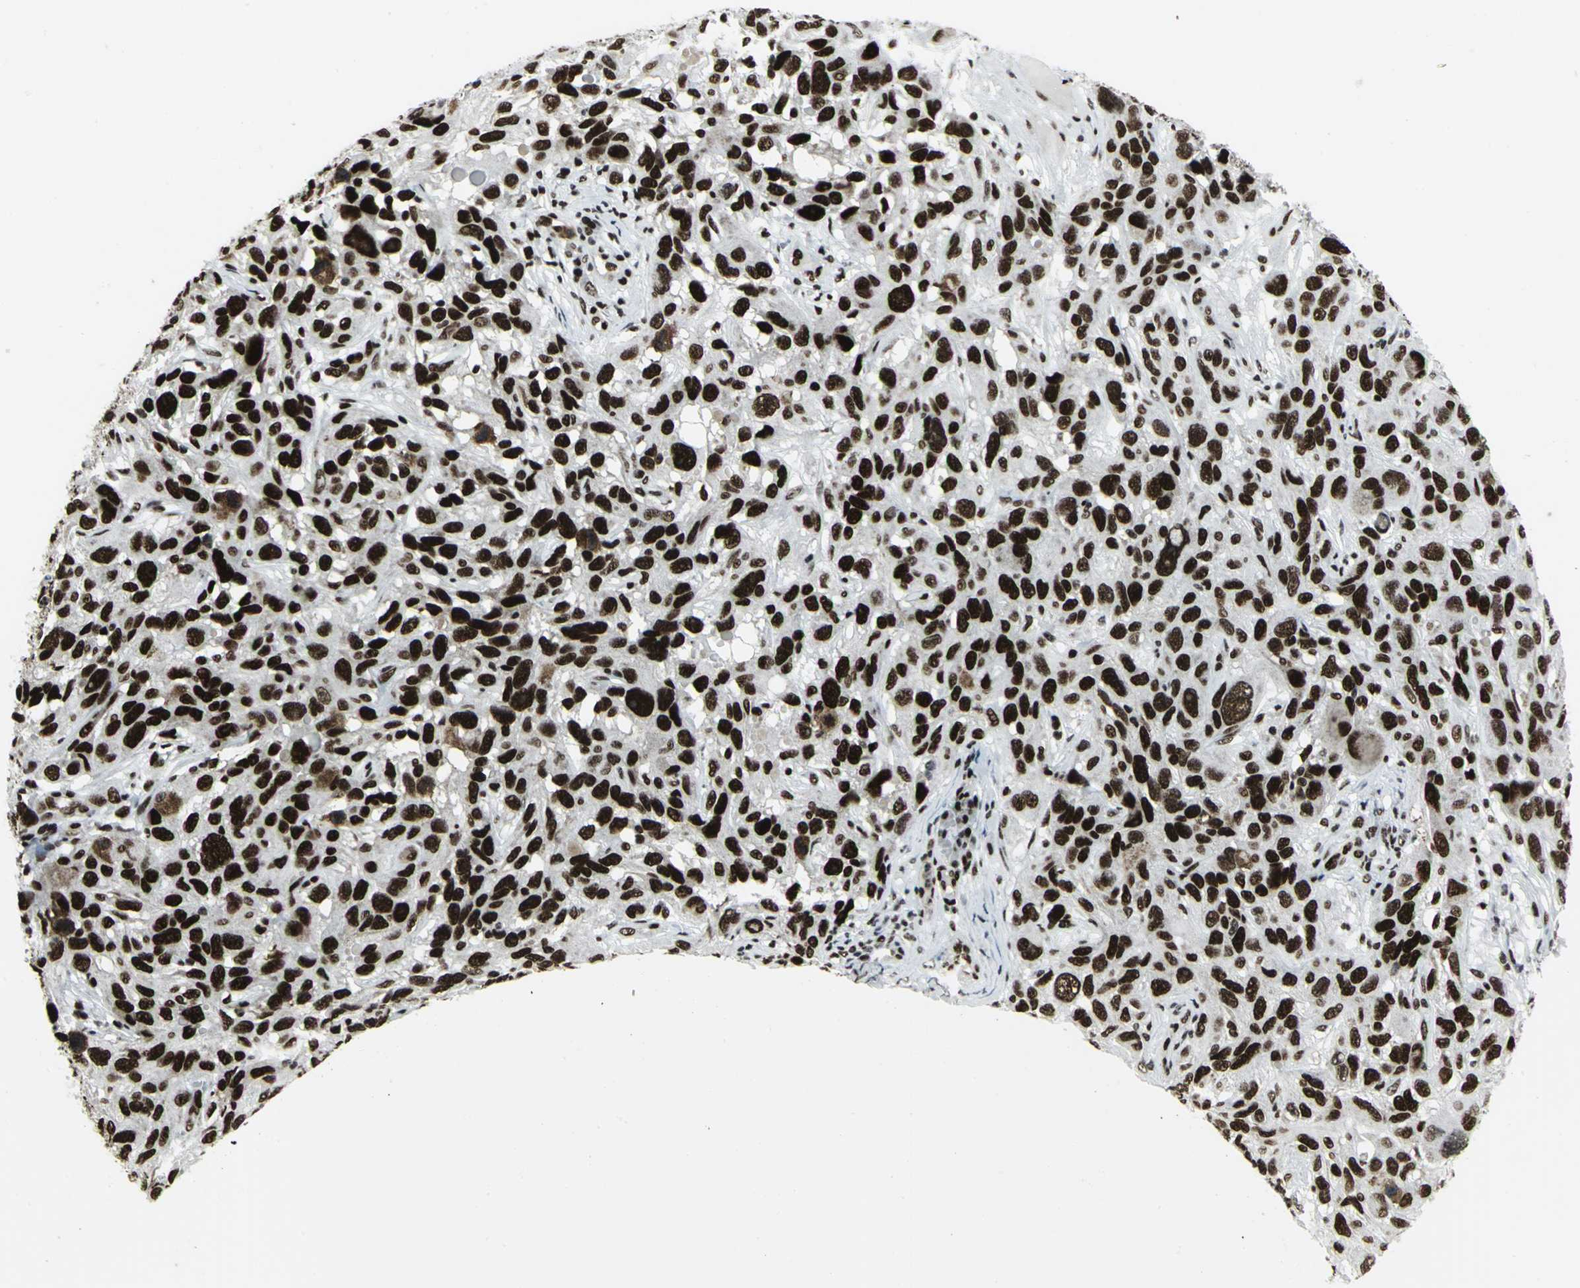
{"staining": {"intensity": "strong", "quantity": ">75%", "location": "nuclear"}, "tissue": "melanoma", "cell_type": "Tumor cells", "image_type": "cancer", "snomed": [{"axis": "morphology", "description": "Malignant melanoma, NOS"}, {"axis": "topography", "description": "Skin"}], "caption": "Melanoma stained for a protein displays strong nuclear positivity in tumor cells. (brown staining indicates protein expression, while blue staining denotes nuclei).", "gene": "SMARCA4", "patient": {"sex": "male", "age": 53}}